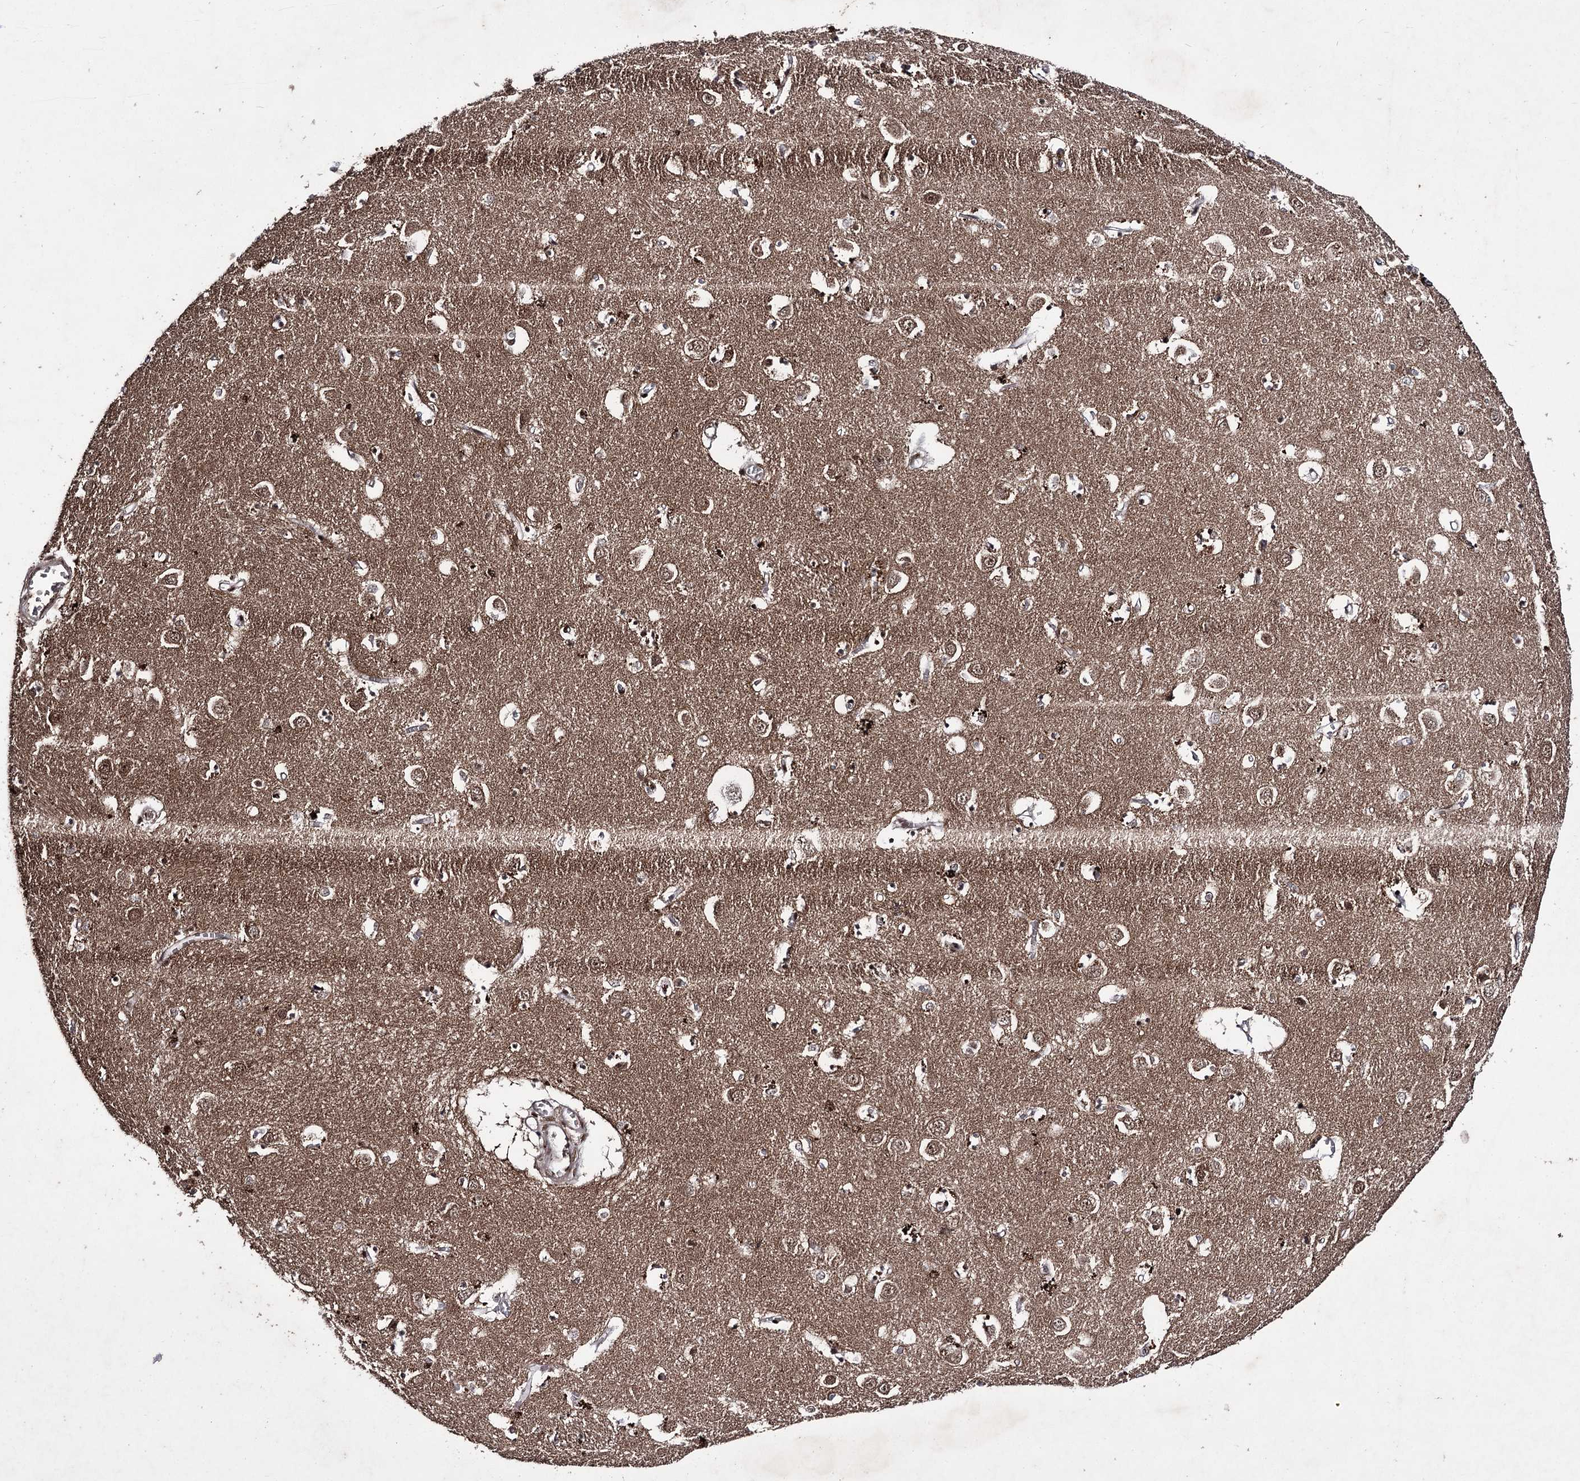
{"staining": {"intensity": "moderate", "quantity": ">75%", "location": "nuclear"}, "tissue": "caudate", "cell_type": "Glial cells", "image_type": "normal", "snomed": [{"axis": "morphology", "description": "Normal tissue, NOS"}, {"axis": "topography", "description": "Lateral ventricle wall"}], "caption": "Immunohistochemistry (IHC) histopathology image of unremarkable caudate: human caudate stained using immunohistochemistry (IHC) displays medium levels of moderate protein expression localized specifically in the nuclear of glial cells, appearing as a nuclear brown color.", "gene": "PRPF40A", "patient": {"sex": "male", "age": 70}}